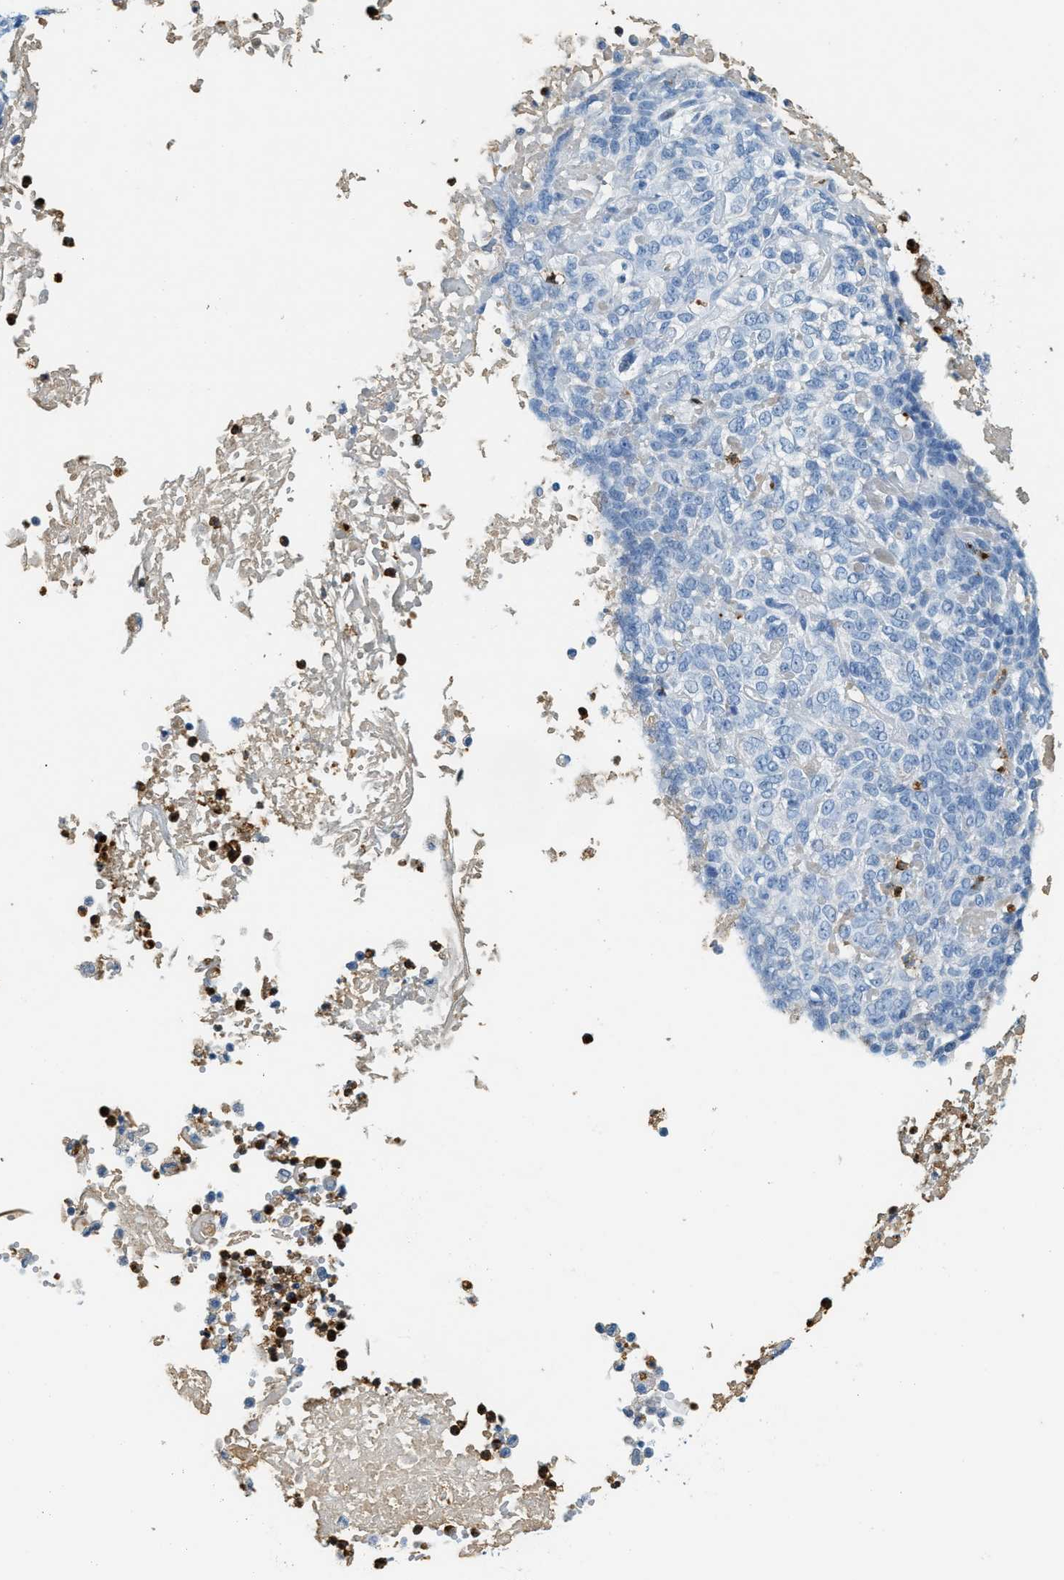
{"staining": {"intensity": "negative", "quantity": "none", "location": "none"}, "tissue": "skin cancer", "cell_type": "Tumor cells", "image_type": "cancer", "snomed": [{"axis": "morphology", "description": "Normal tissue, NOS"}, {"axis": "morphology", "description": "Basal cell carcinoma"}, {"axis": "topography", "description": "Skin"}], "caption": "A photomicrograph of human skin cancer (basal cell carcinoma) is negative for staining in tumor cells.", "gene": "LCN2", "patient": {"sex": "male", "age": 87}}